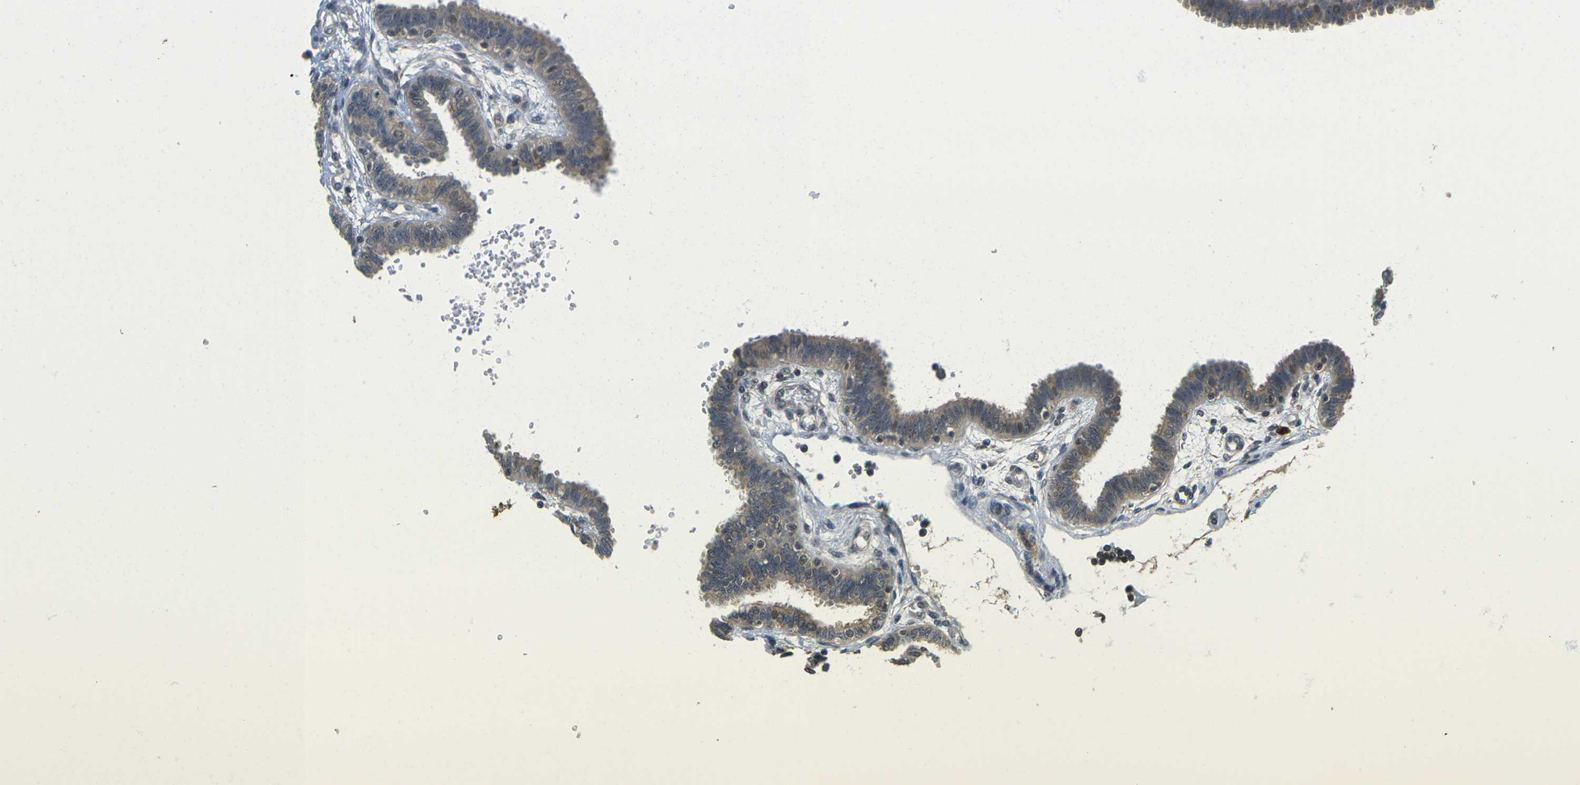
{"staining": {"intensity": "moderate", "quantity": ">75%", "location": "cytoplasmic/membranous"}, "tissue": "fallopian tube", "cell_type": "Glandular cells", "image_type": "normal", "snomed": [{"axis": "morphology", "description": "Normal tissue, NOS"}, {"axis": "topography", "description": "Fallopian tube"}], "caption": "IHC (DAB) staining of unremarkable human fallopian tube shows moderate cytoplasmic/membranous protein staining in approximately >75% of glandular cells. (IHC, brightfield microscopy, high magnification).", "gene": "KLHL8", "patient": {"sex": "female", "age": 32}}